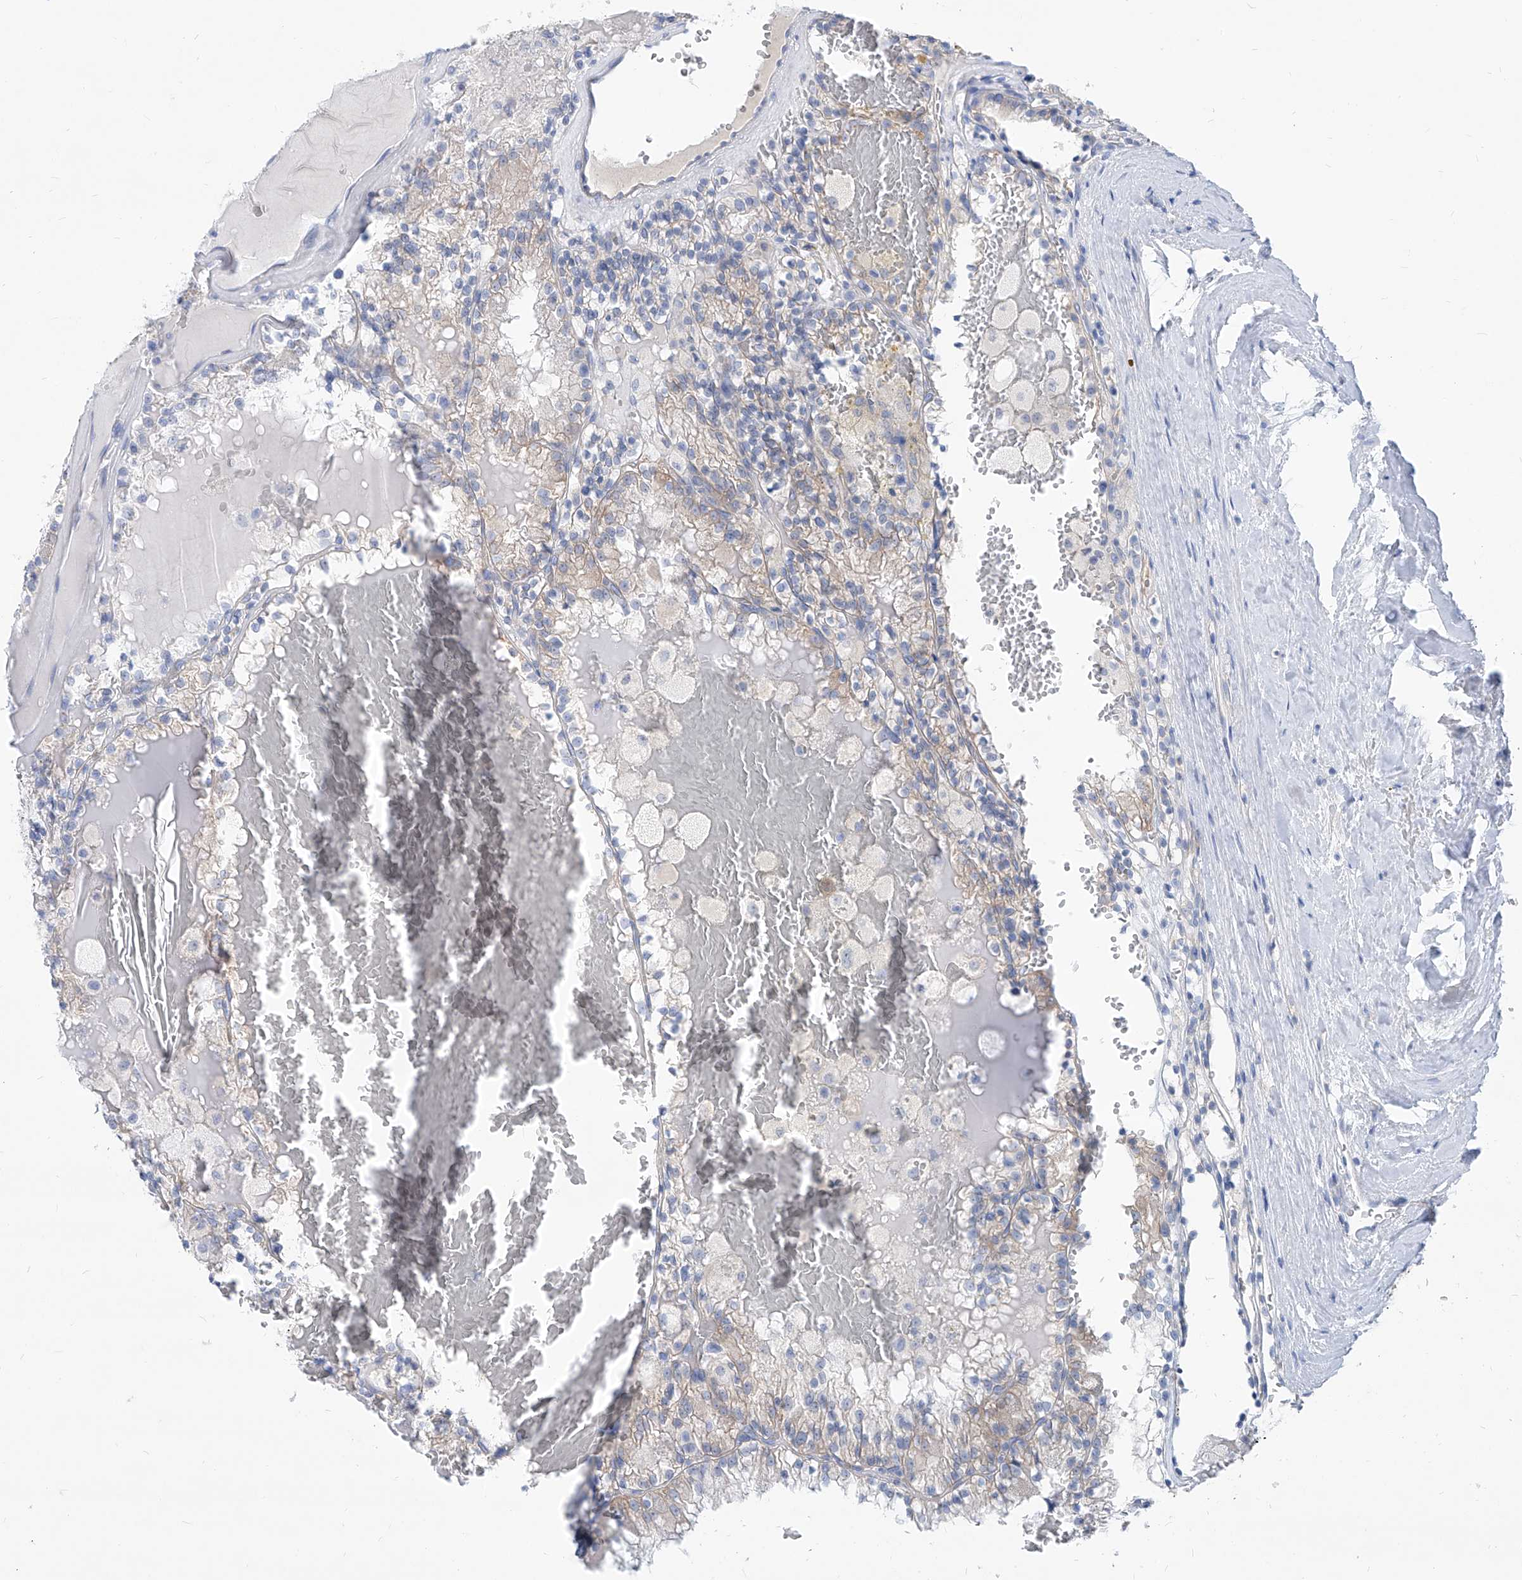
{"staining": {"intensity": "negative", "quantity": "none", "location": "none"}, "tissue": "renal cancer", "cell_type": "Tumor cells", "image_type": "cancer", "snomed": [{"axis": "morphology", "description": "Adenocarcinoma, NOS"}, {"axis": "topography", "description": "Kidney"}], "caption": "DAB immunohistochemical staining of renal adenocarcinoma shows no significant staining in tumor cells.", "gene": "AKAP10", "patient": {"sex": "female", "age": 56}}